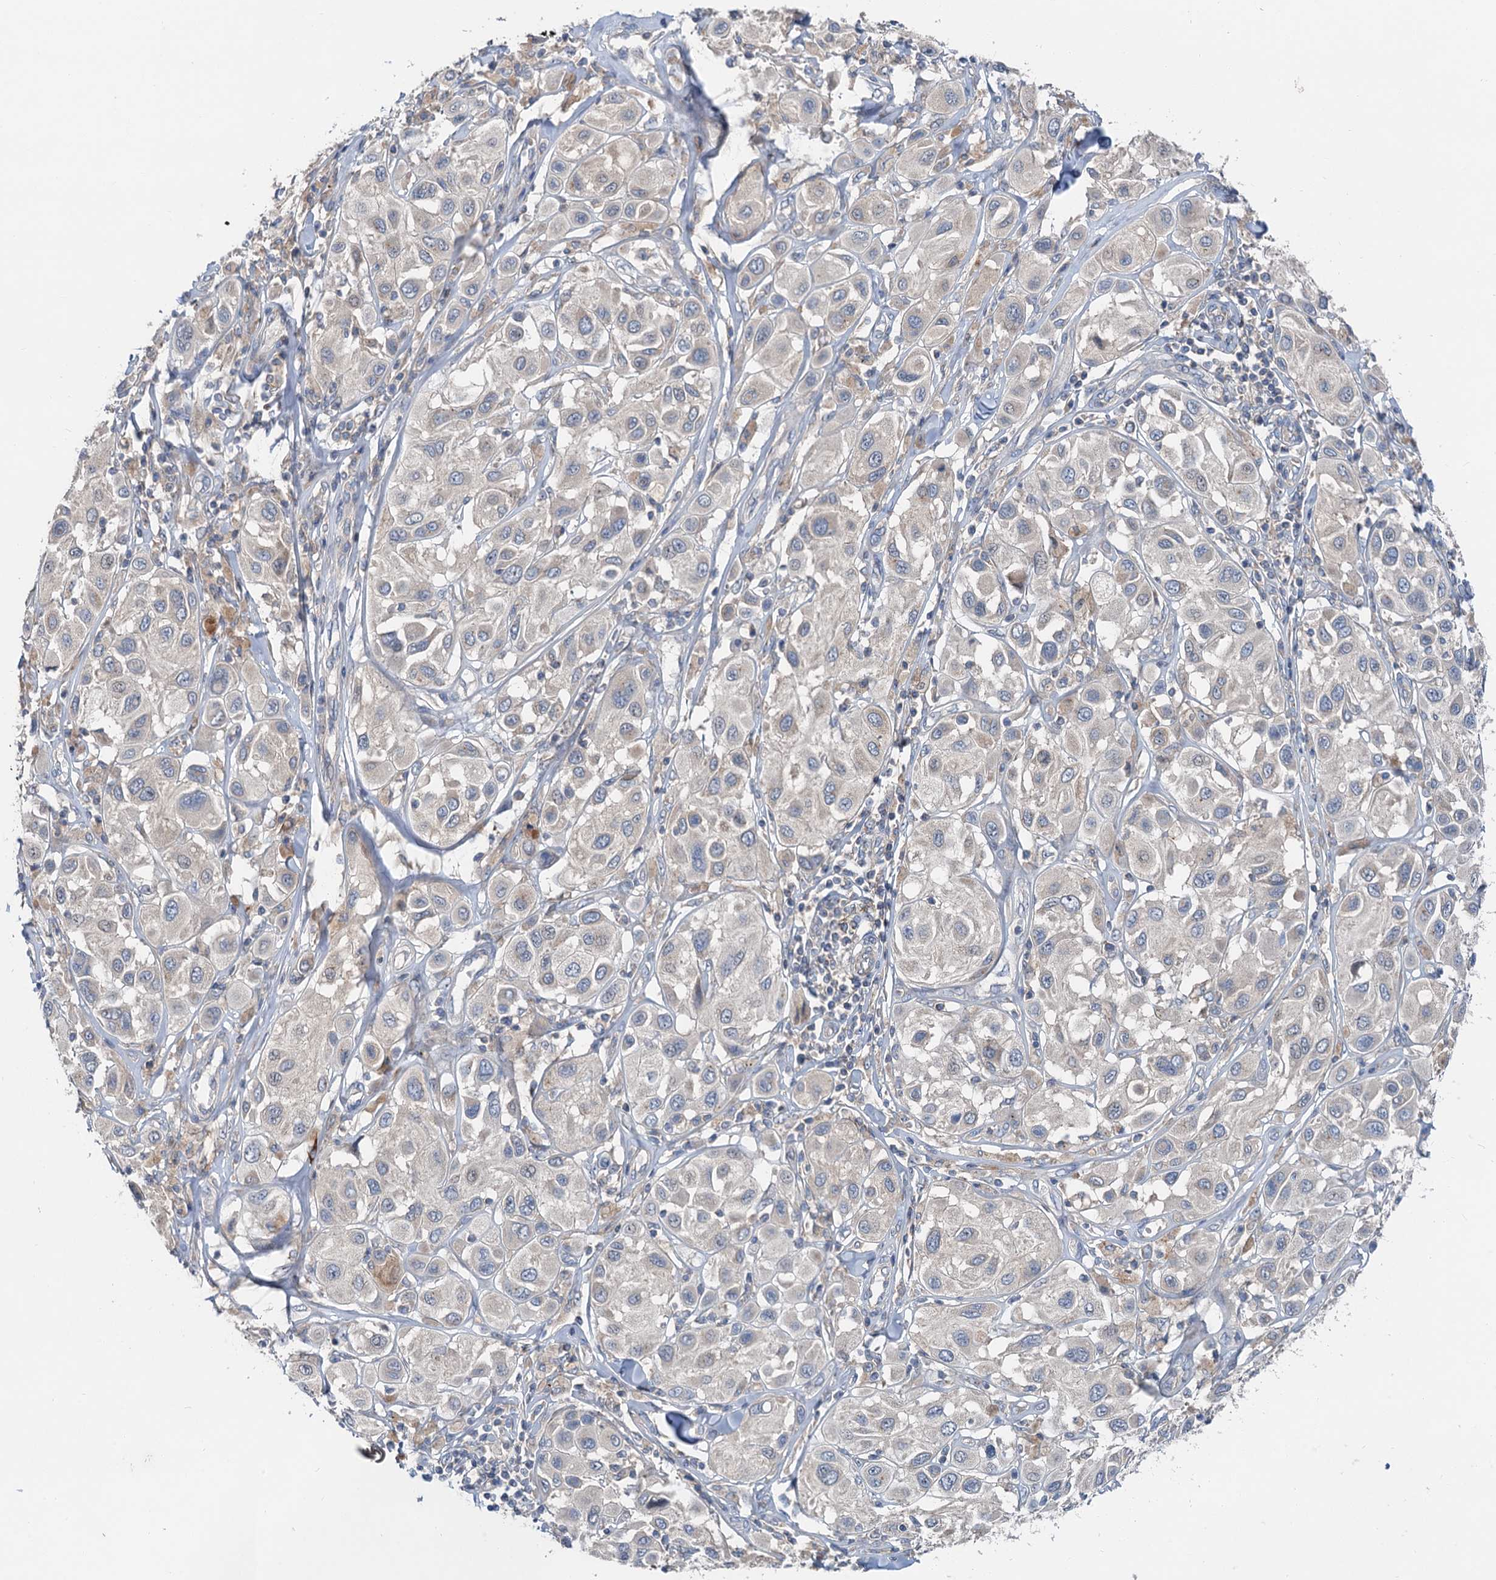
{"staining": {"intensity": "negative", "quantity": "none", "location": "none"}, "tissue": "melanoma", "cell_type": "Tumor cells", "image_type": "cancer", "snomed": [{"axis": "morphology", "description": "Malignant melanoma, Metastatic site"}, {"axis": "topography", "description": "Skin"}], "caption": "Human malignant melanoma (metastatic site) stained for a protein using immunohistochemistry (IHC) reveals no staining in tumor cells.", "gene": "ANKRD26", "patient": {"sex": "male", "age": 41}}